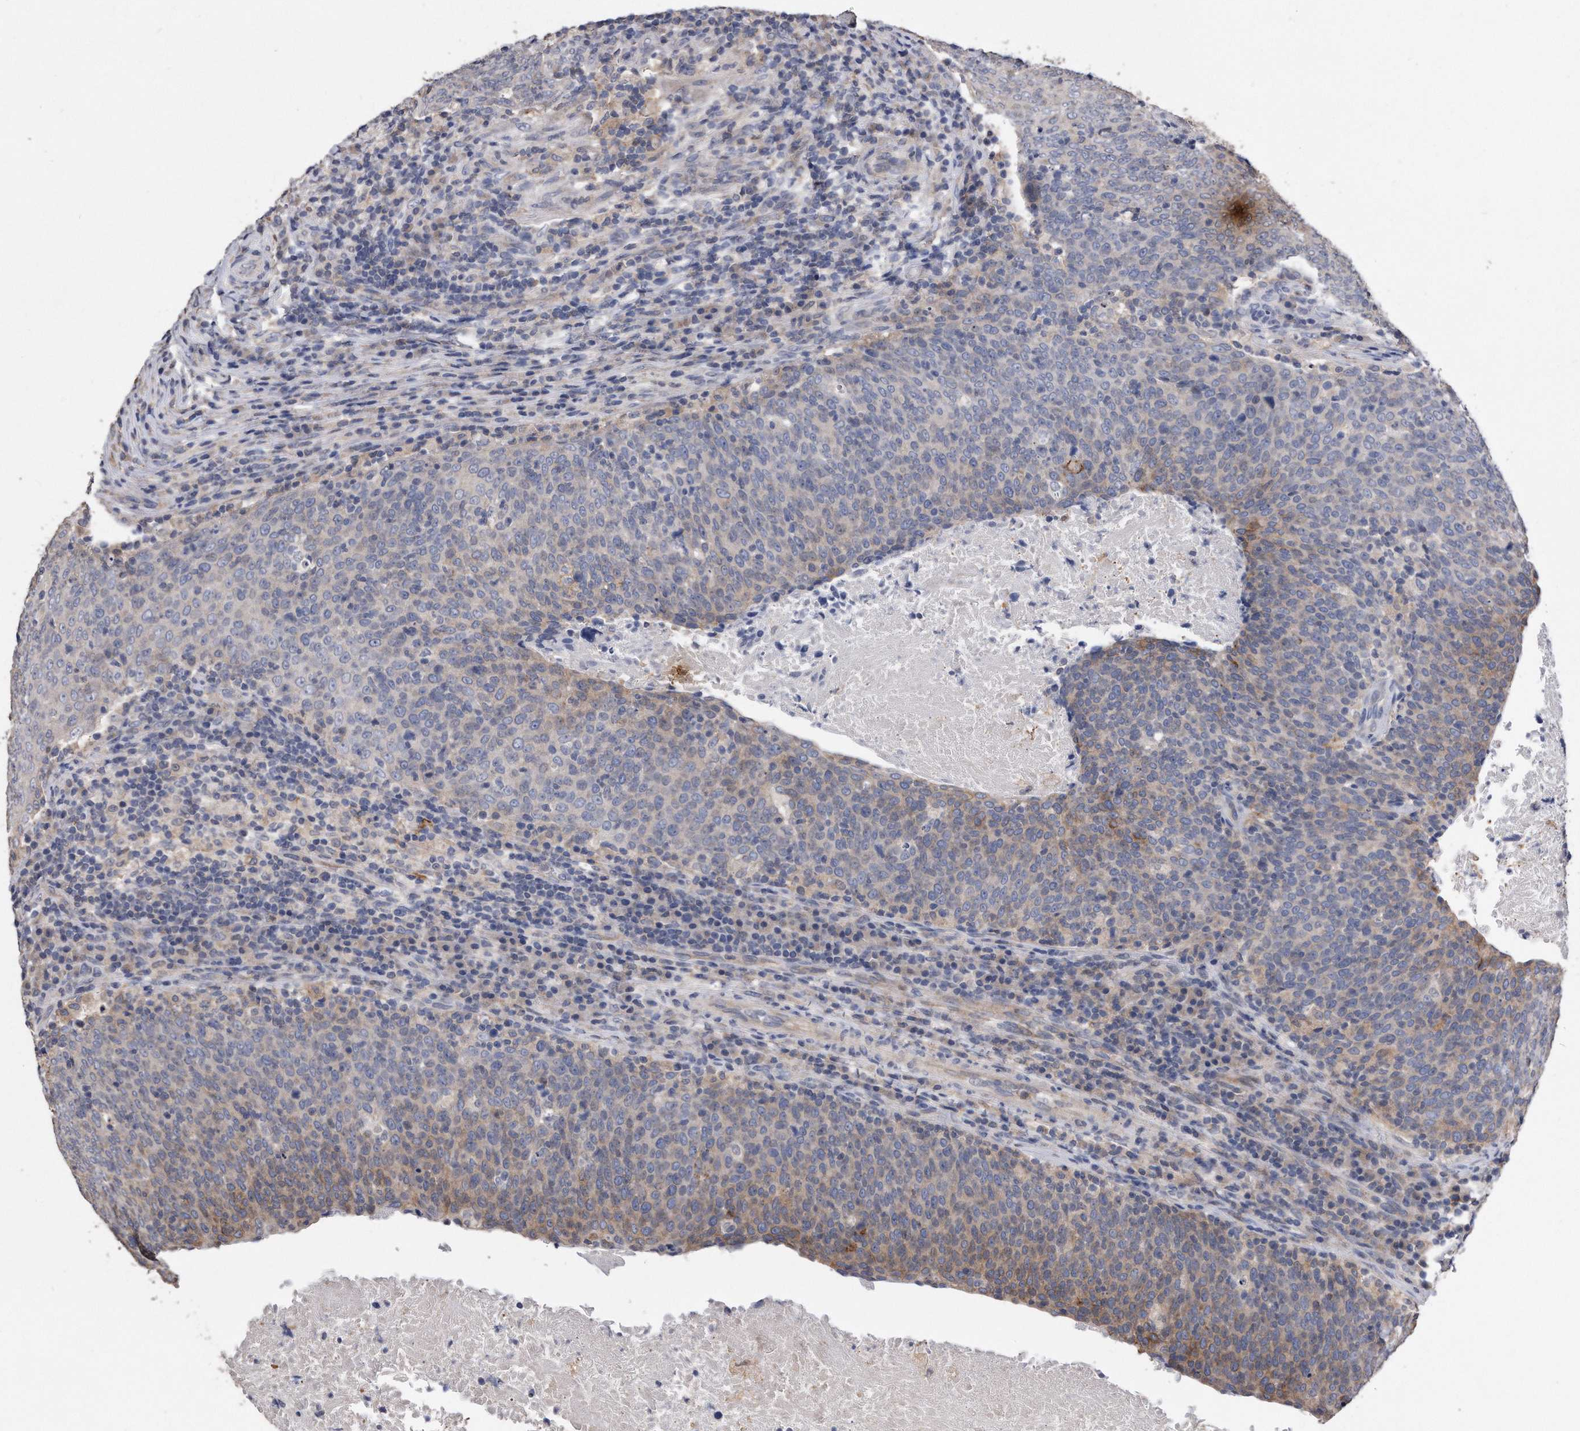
{"staining": {"intensity": "weak", "quantity": "<25%", "location": "cytoplasmic/membranous"}, "tissue": "head and neck cancer", "cell_type": "Tumor cells", "image_type": "cancer", "snomed": [{"axis": "morphology", "description": "Squamous cell carcinoma, NOS"}, {"axis": "morphology", "description": "Squamous cell carcinoma, metastatic, NOS"}, {"axis": "topography", "description": "Lymph node"}, {"axis": "topography", "description": "Head-Neck"}], "caption": "The immunohistochemistry (IHC) image has no significant positivity in tumor cells of head and neck cancer tissue. (Stains: DAB (3,3'-diaminobenzidine) IHC with hematoxylin counter stain, Microscopy: brightfield microscopy at high magnification).", "gene": "IL20RA", "patient": {"sex": "male", "age": 62}}